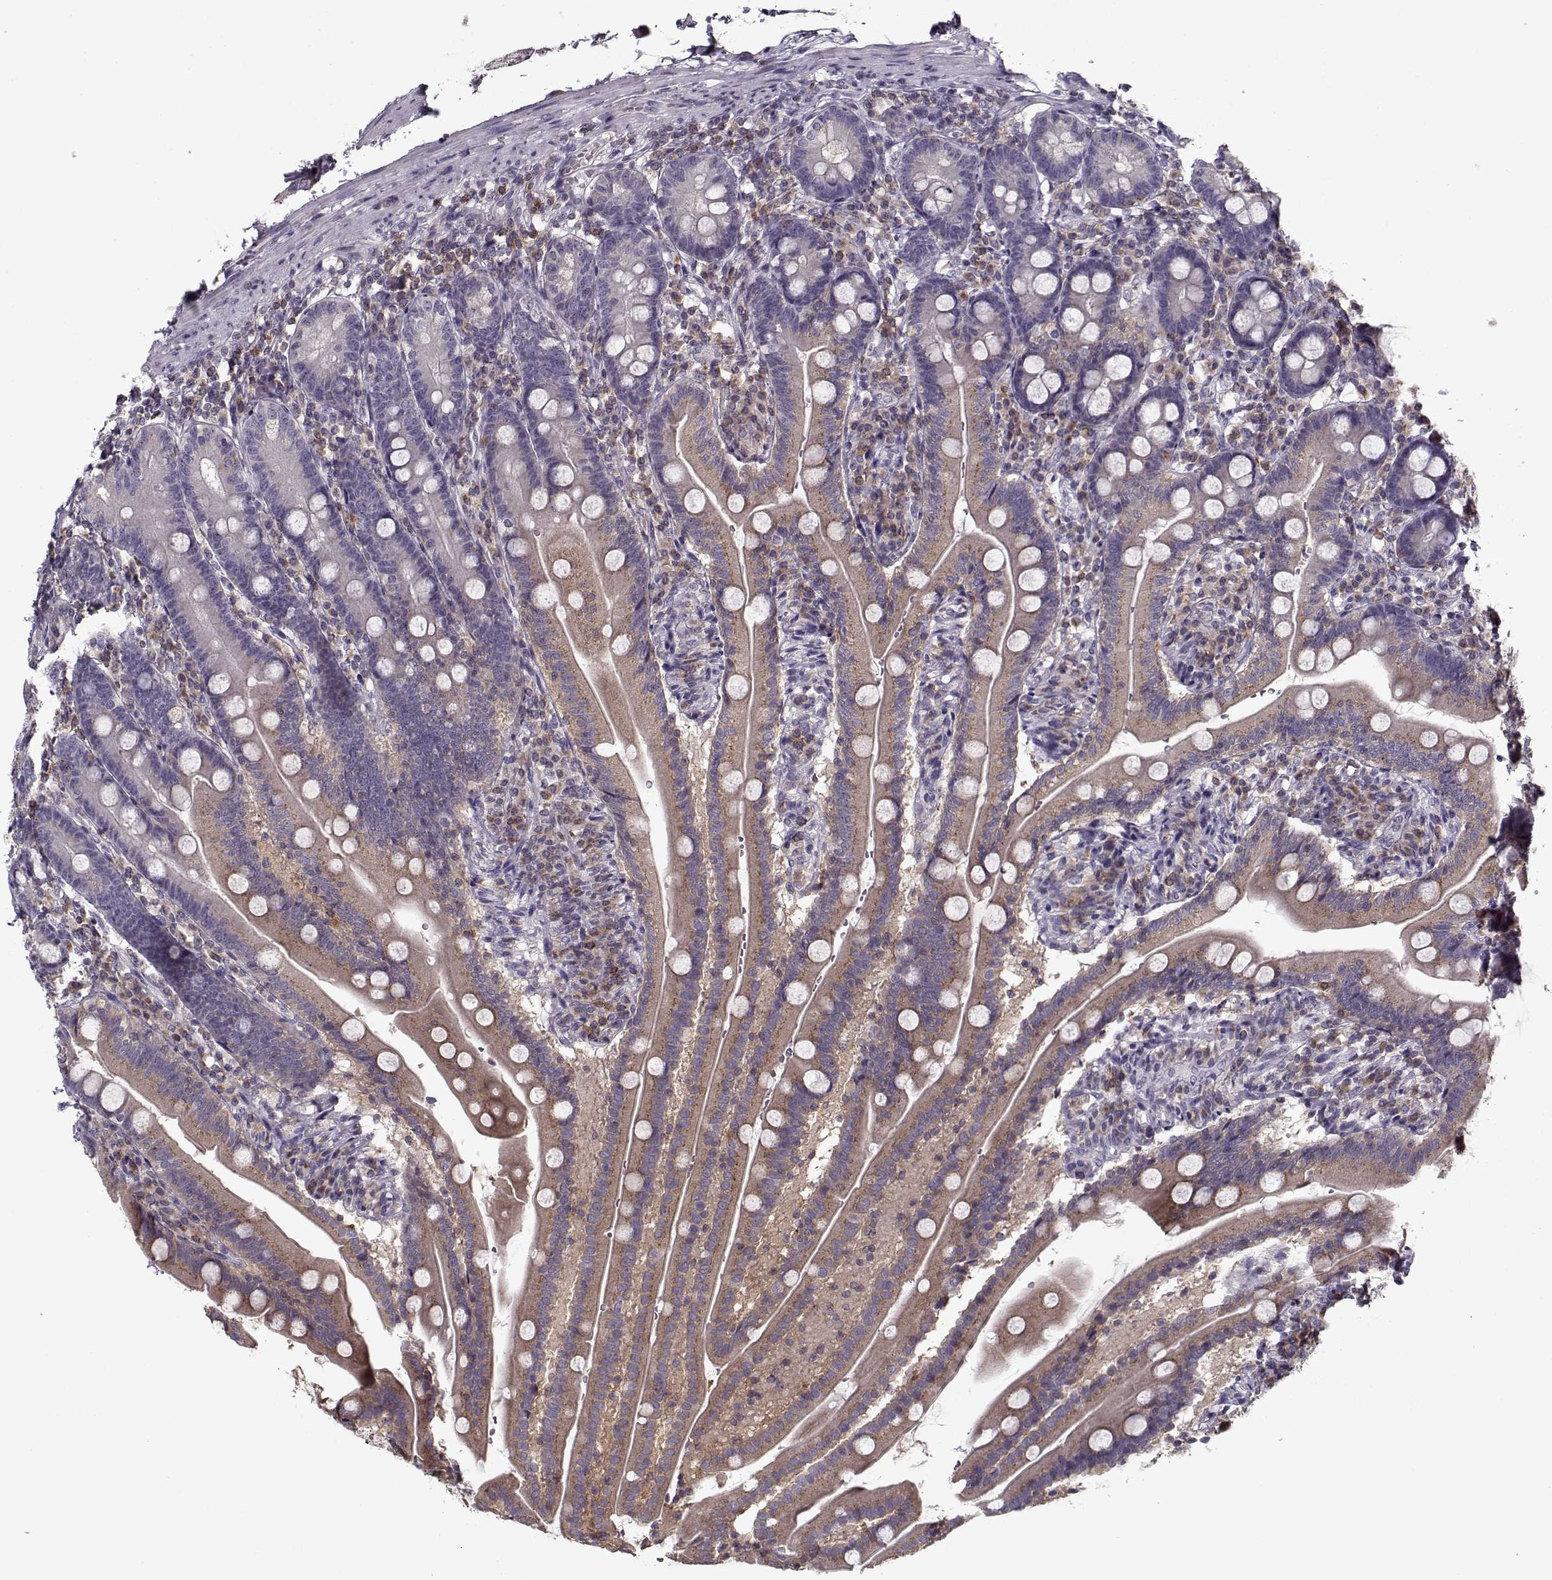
{"staining": {"intensity": "moderate", "quantity": "25%-75%", "location": "cytoplasmic/membranous"}, "tissue": "duodenum", "cell_type": "Glandular cells", "image_type": "normal", "snomed": [{"axis": "morphology", "description": "Normal tissue, NOS"}, {"axis": "topography", "description": "Duodenum"}], "caption": "Human duodenum stained with a brown dye reveals moderate cytoplasmic/membranous positive expression in approximately 25%-75% of glandular cells.", "gene": "UNC13D", "patient": {"sex": "female", "age": 67}}